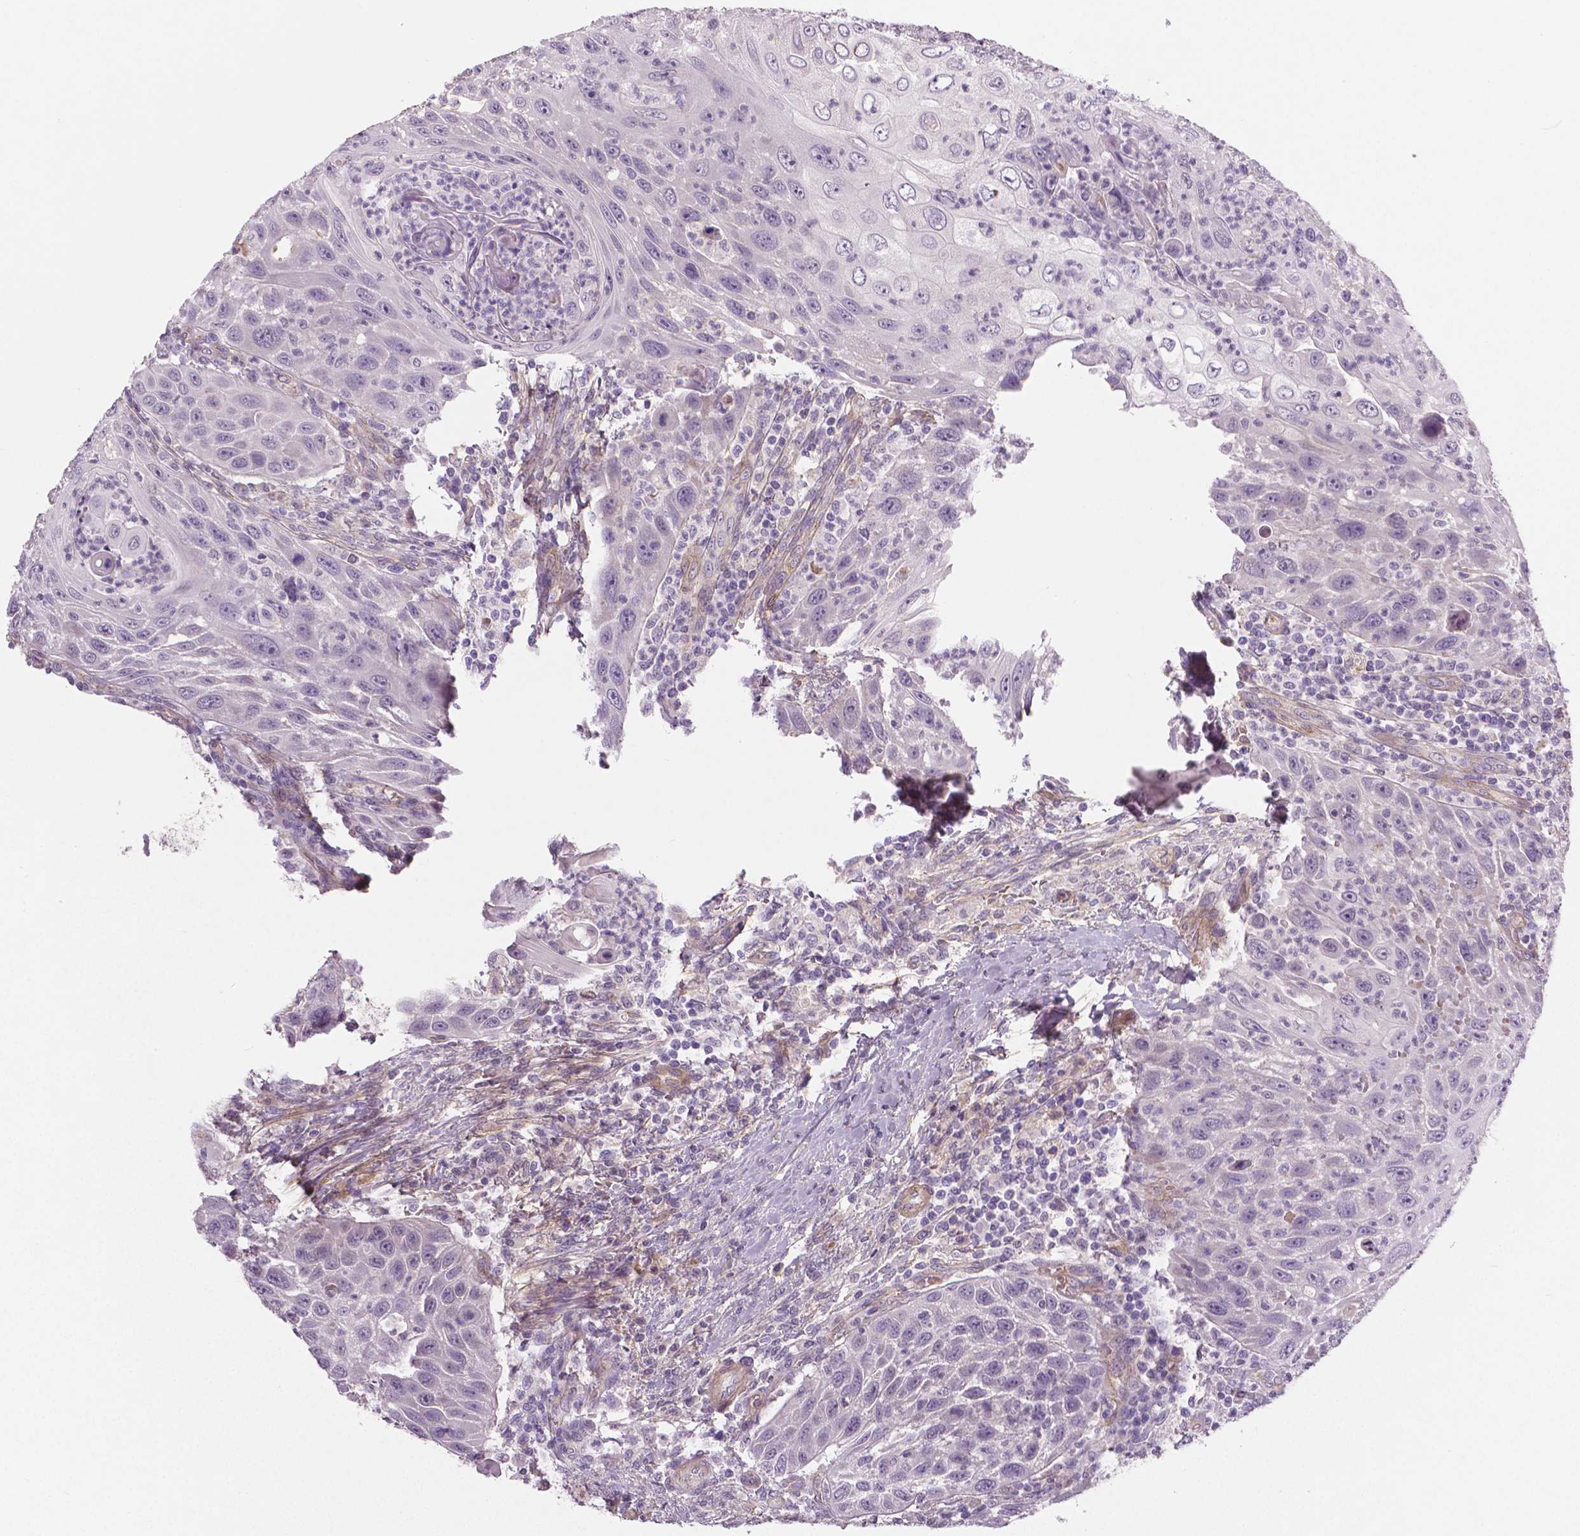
{"staining": {"intensity": "negative", "quantity": "none", "location": "none"}, "tissue": "head and neck cancer", "cell_type": "Tumor cells", "image_type": "cancer", "snomed": [{"axis": "morphology", "description": "Squamous cell carcinoma, NOS"}, {"axis": "topography", "description": "Head-Neck"}], "caption": "IHC micrograph of head and neck cancer (squamous cell carcinoma) stained for a protein (brown), which demonstrates no staining in tumor cells.", "gene": "FLT1", "patient": {"sex": "male", "age": 69}}